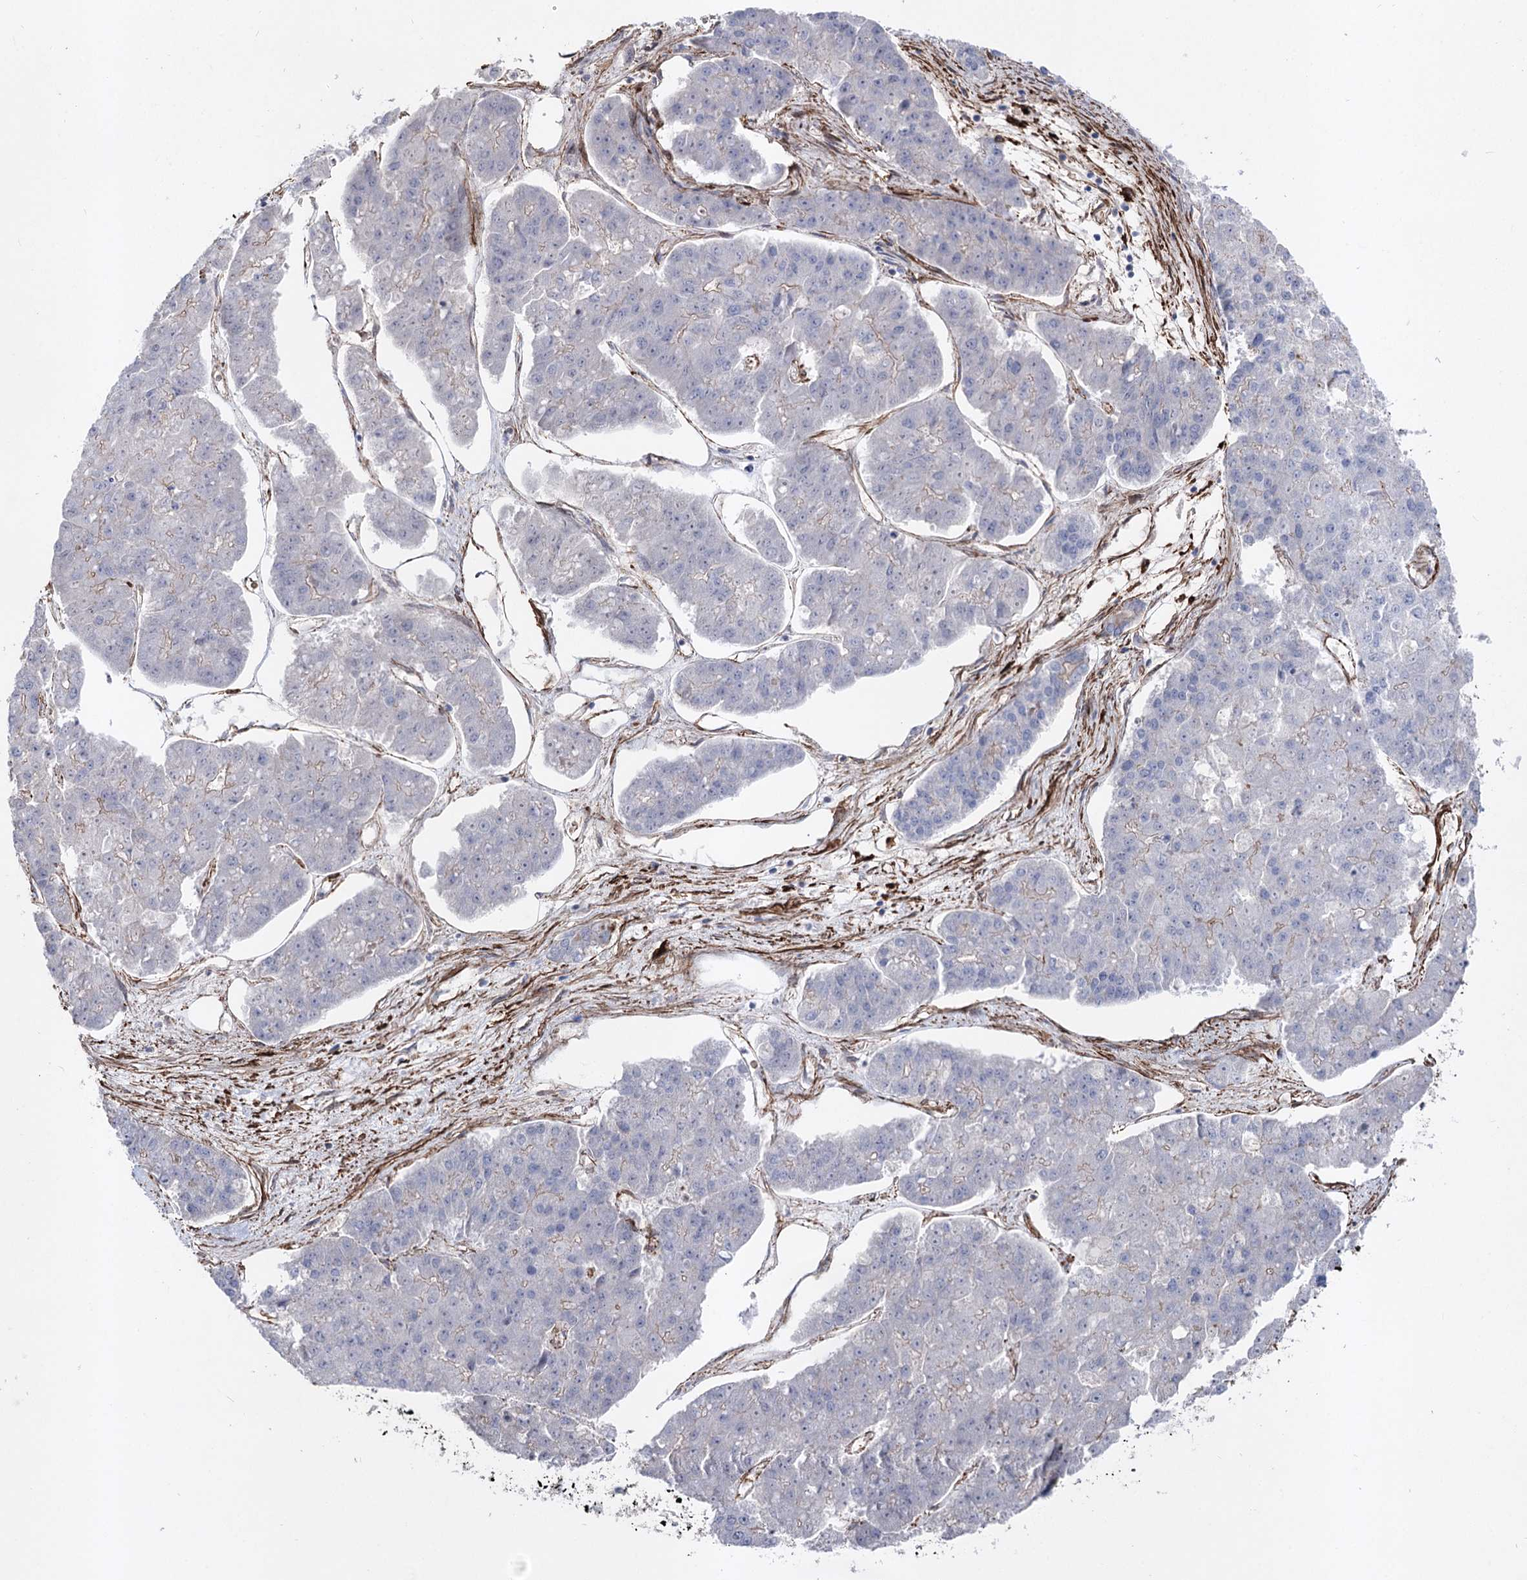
{"staining": {"intensity": "negative", "quantity": "none", "location": "none"}, "tissue": "pancreatic cancer", "cell_type": "Tumor cells", "image_type": "cancer", "snomed": [{"axis": "morphology", "description": "Adenocarcinoma, NOS"}, {"axis": "topography", "description": "Pancreas"}], "caption": "A micrograph of pancreatic adenocarcinoma stained for a protein displays no brown staining in tumor cells.", "gene": "ARHGAP20", "patient": {"sex": "male", "age": 50}}